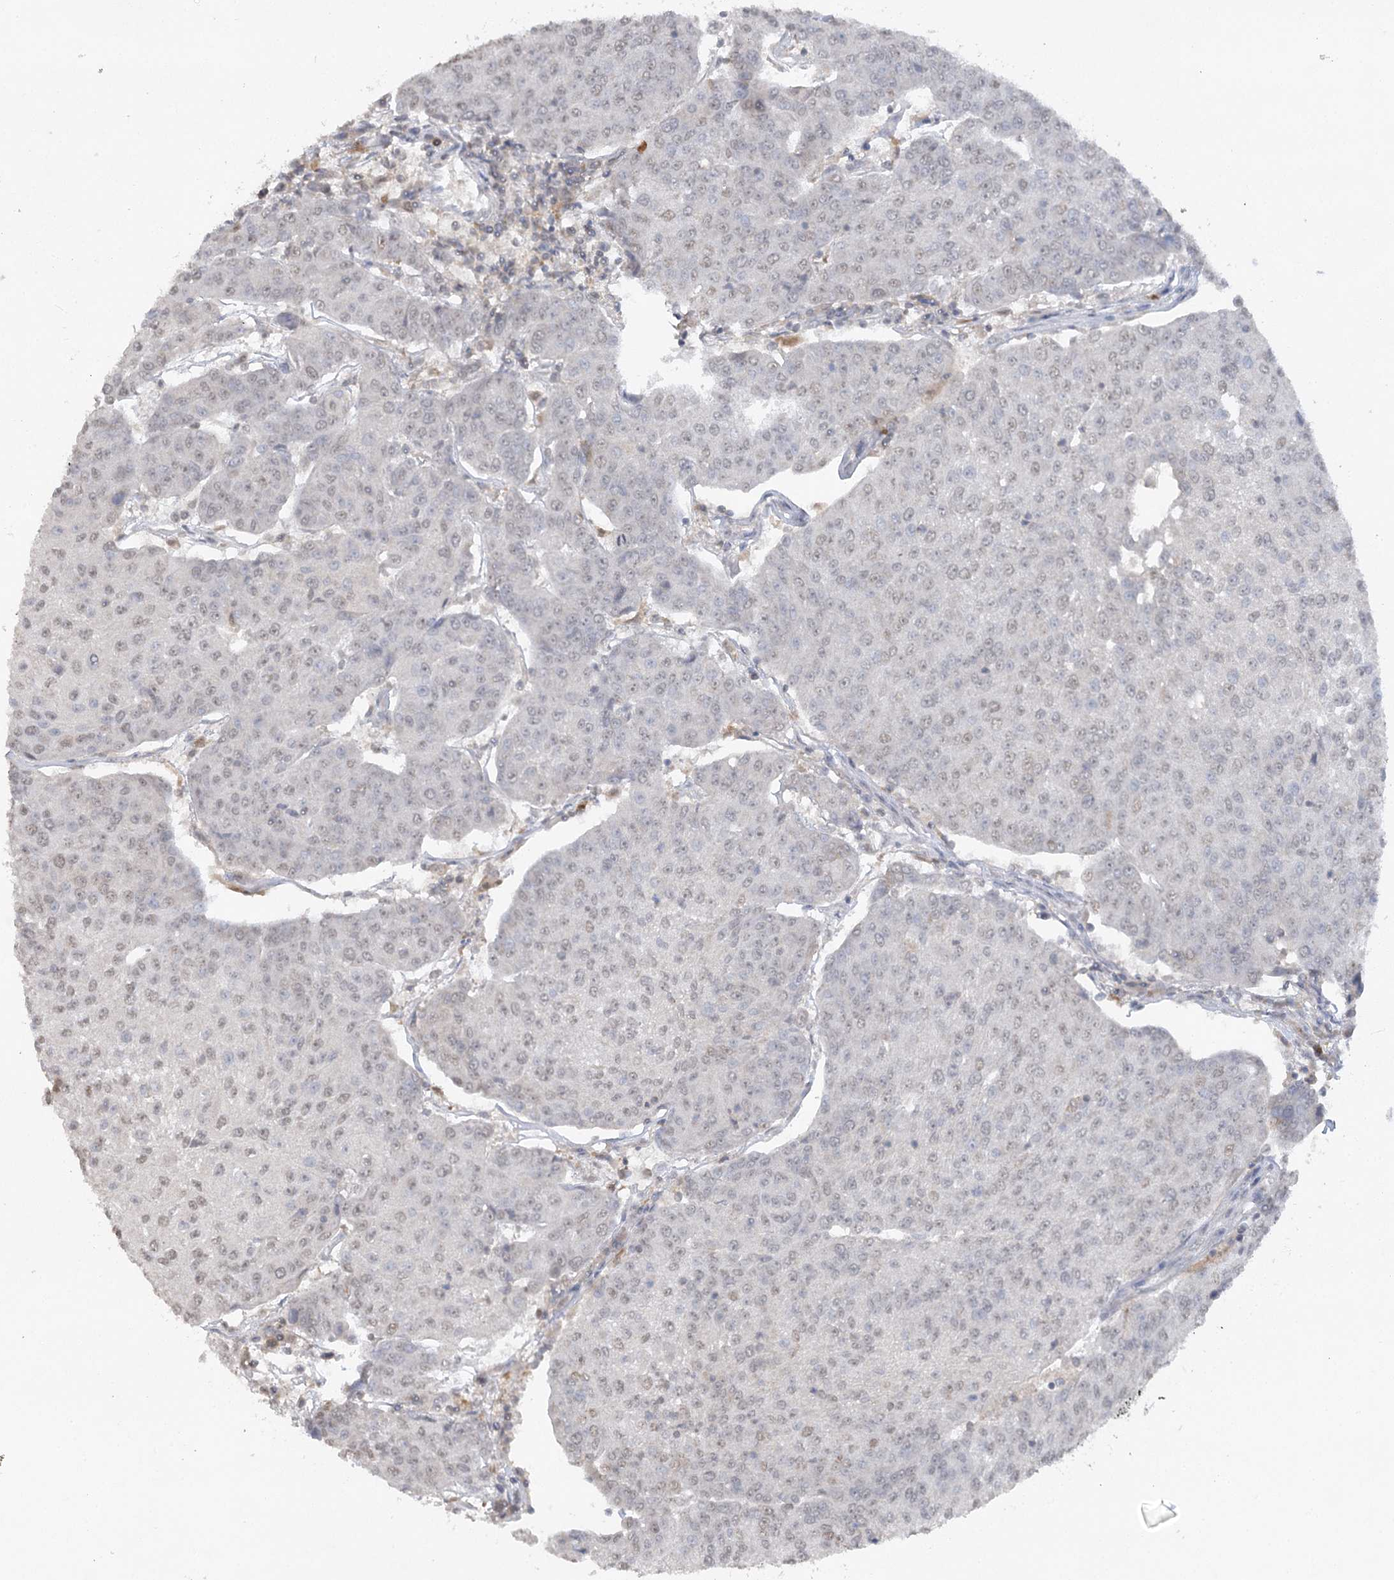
{"staining": {"intensity": "negative", "quantity": "none", "location": "none"}, "tissue": "urothelial cancer", "cell_type": "Tumor cells", "image_type": "cancer", "snomed": [{"axis": "morphology", "description": "Urothelial carcinoma, High grade"}, {"axis": "topography", "description": "Urinary bladder"}], "caption": "This is a image of immunohistochemistry staining of urothelial cancer, which shows no staining in tumor cells.", "gene": "TRAF3IP1", "patient": {"sex": "female", "age": 85}}